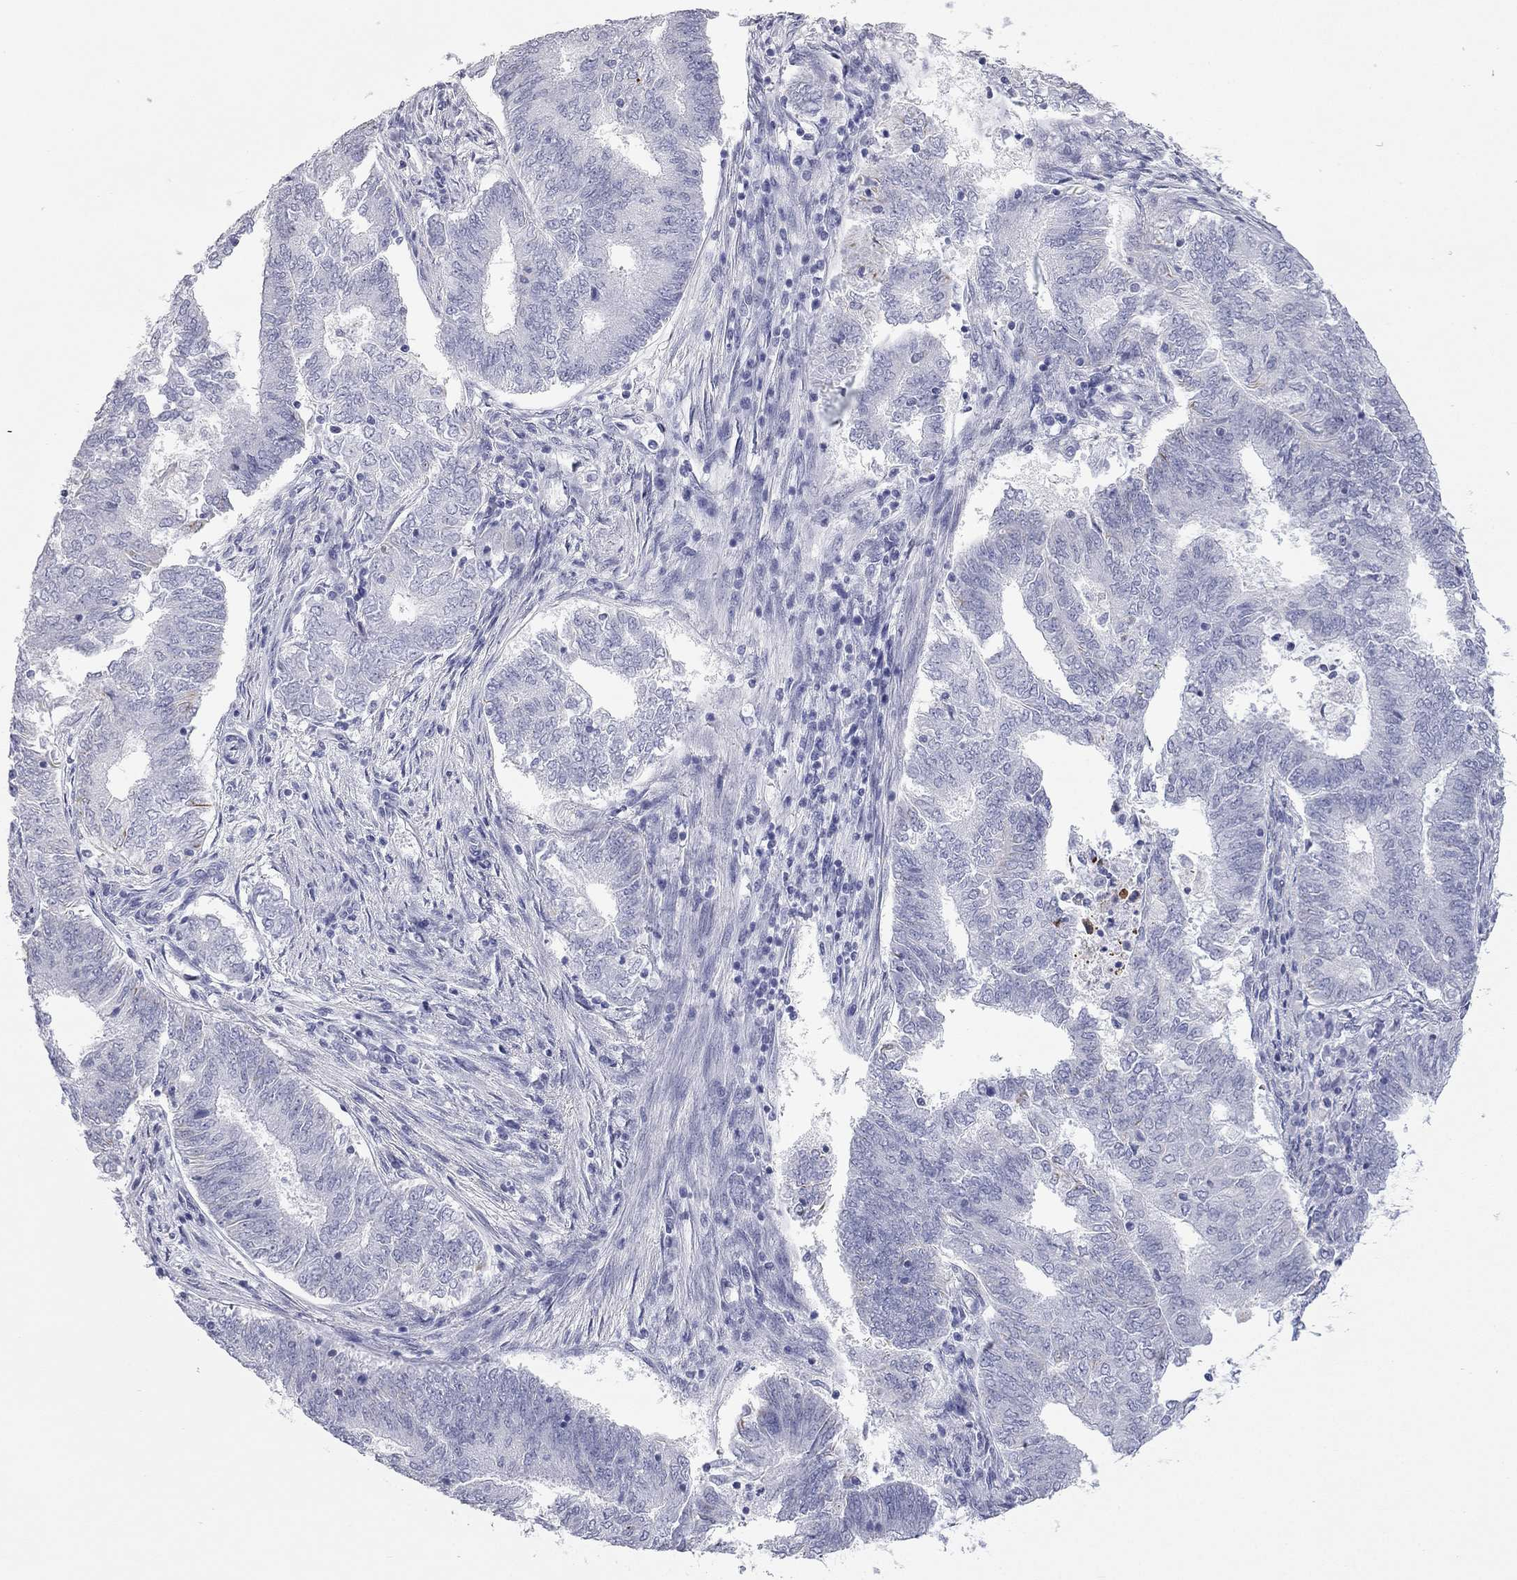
{"staining": {"intensity": "negative", "quantity": "none", "location": "none"}, "tissue": "endometrial cancer", "cell_type": "Tumor cells", "image_type": "cancer", "snomed": [{"axis": "morphology", "description": "Adenocarcinoma, NOS"}, {"axis": "topography", "description": "Endometrium"}], "caption": "Endometrial cancer (adenocarcinoma) stained for a protein using IHC demonstrates no staining tumor cells.", "gene": "AK8", "patient": {"sex": "female", "age": 62}}